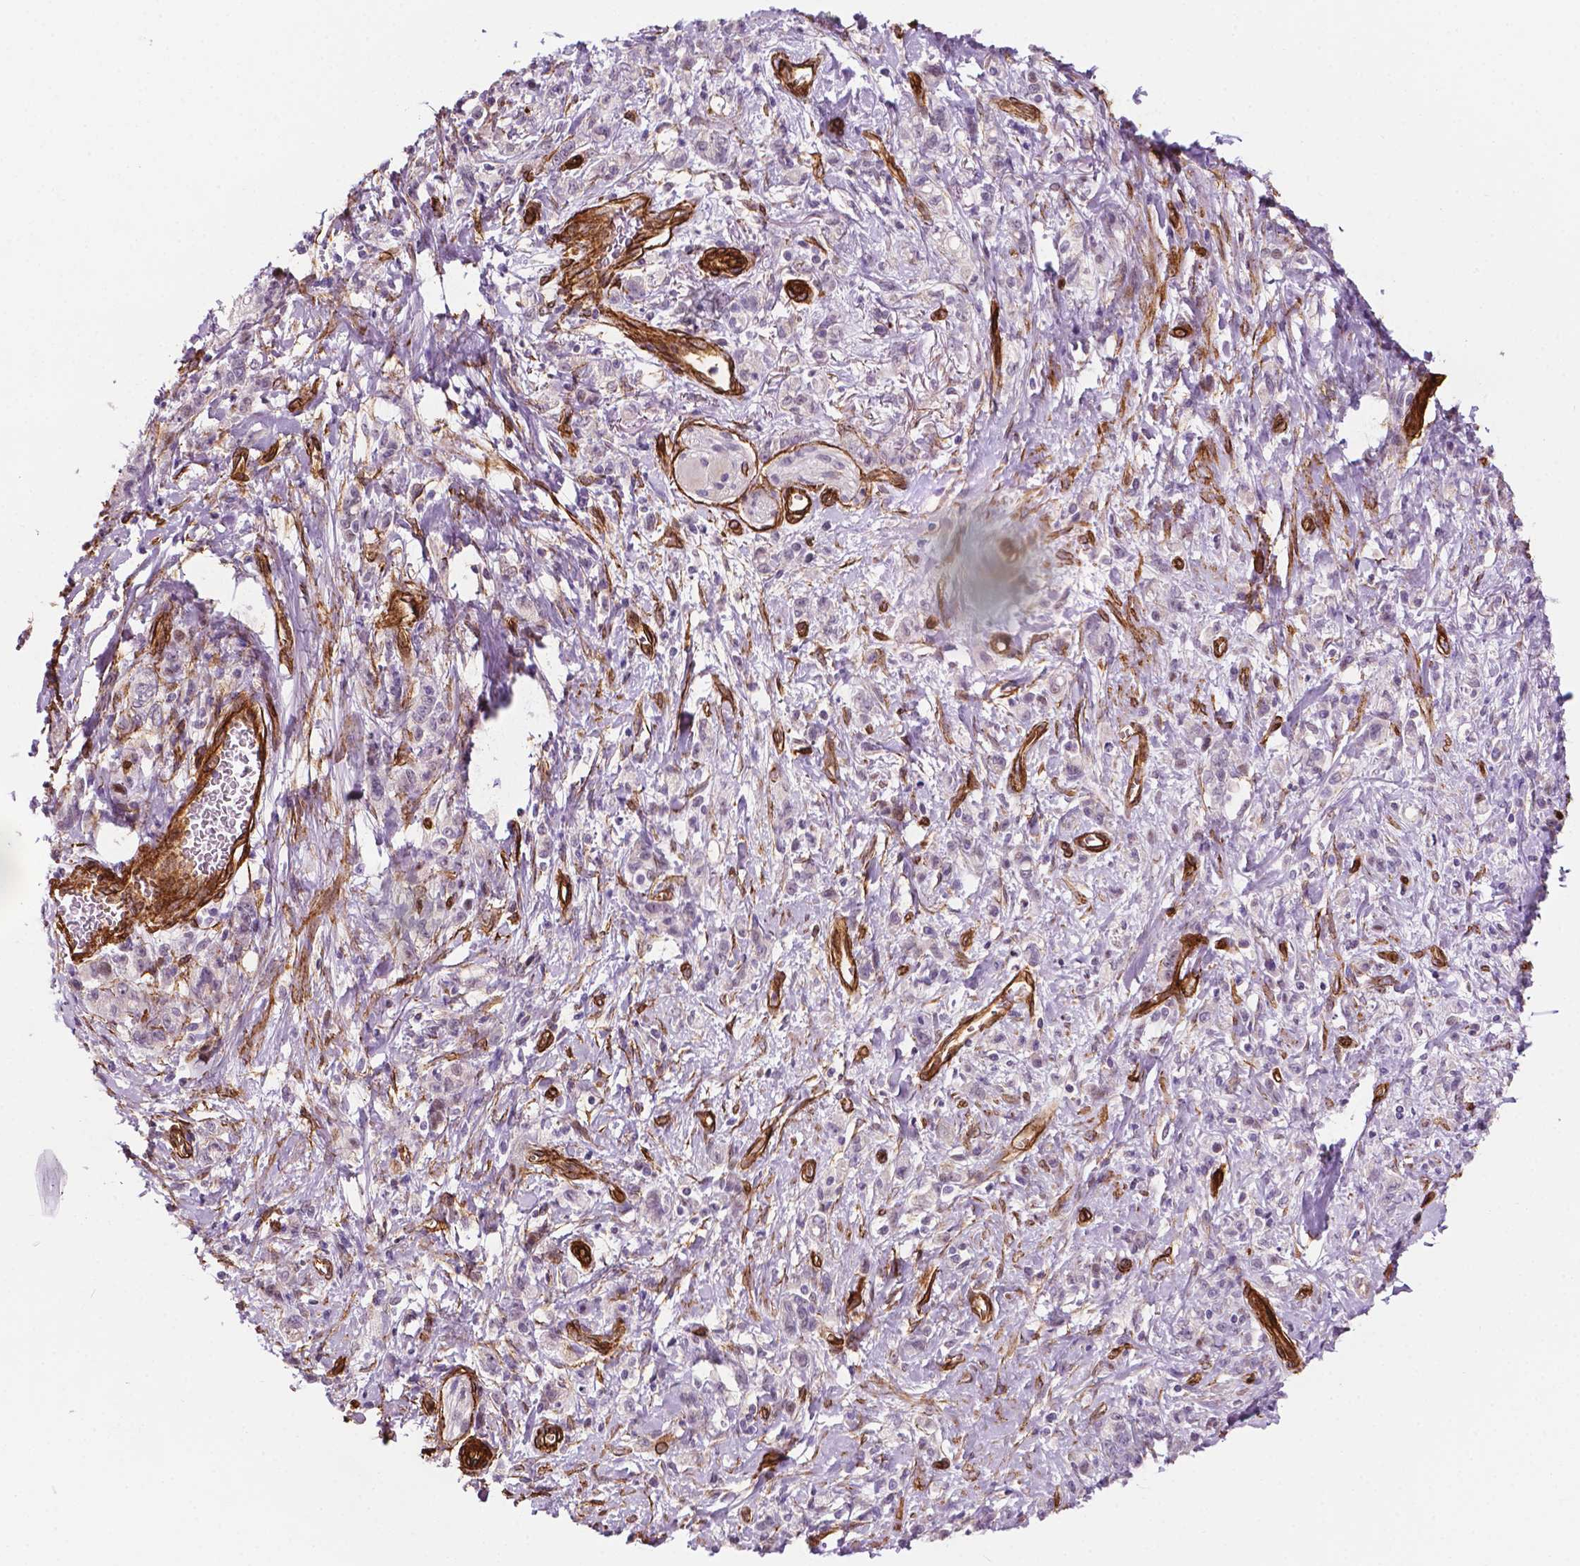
{"staining": {"intensity": "negative", "quantity": "none", "location": "none"}, "tissue": "stomach cancer", "cell_type": "Tumor cells", "image_type": "cancer", "snomed": [{"axis": "morphology", "description": "Adenocarcinoma, NOS"}, {"axis": "topography", "description": "Stomach"}], "caption": "This is an immunohistochemistry (IHC) micrograph of human stomach adenocarcinoma. There is no staining in tumor cells.", "gene": "EGFL8", "patient": {"sex": "male", "age": 77}}